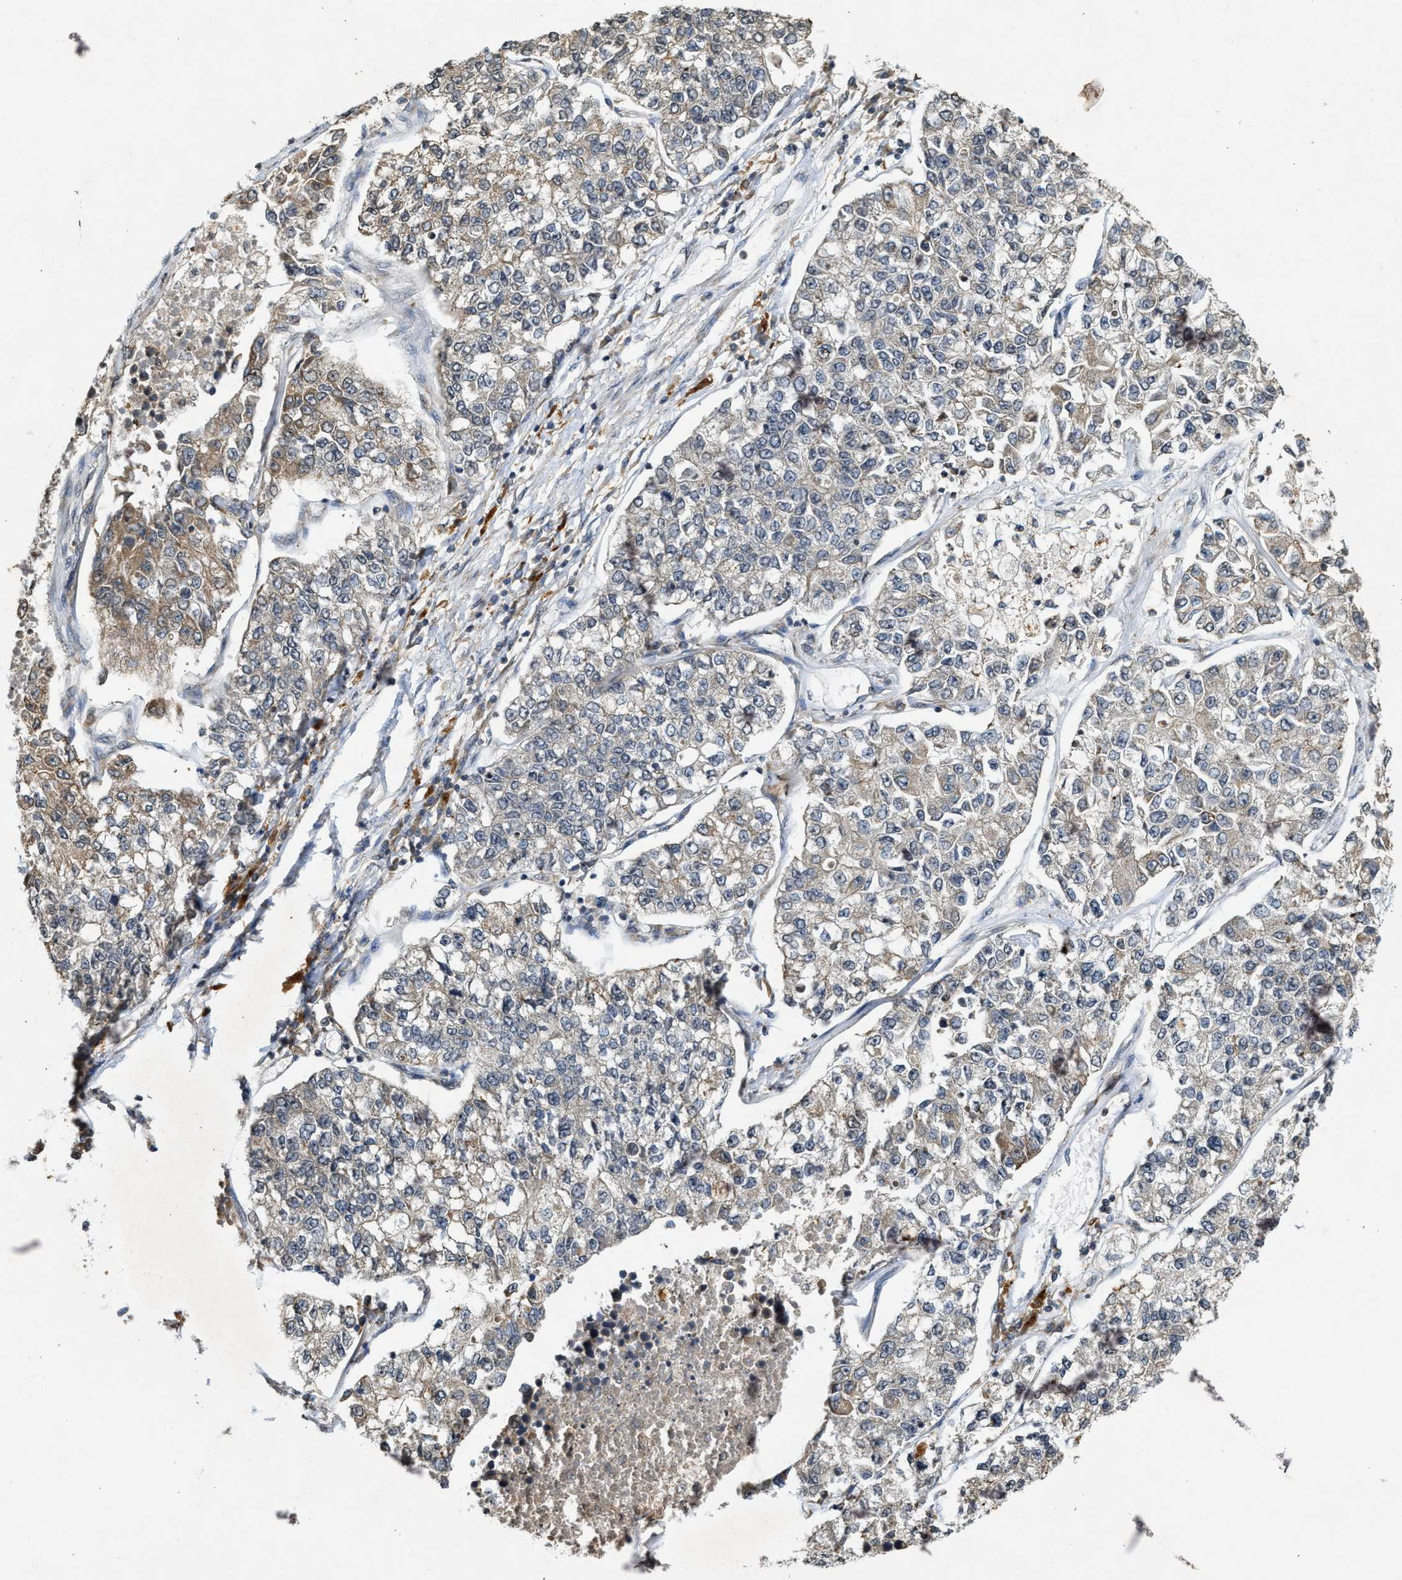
{"staining": {"intensity": "weak", "quantity": ">75%", "location": "cytoplasmic/membranous"}, "tissue": "lung cancer", "cell_type": "Tumor cells", "image_type": "cancer", "snomed": [{"axis": "morphology", "description": "Adenocarcinoma, NOS"}, {"axis": "topography", "description": "Lung"}], "caption": "Immunohistochemistry (IHC) (DAB (3,3'-diaminobenzidine)) staining of adenocarcinoma (lung) exhibits weak cytoplasmic/membranous protein expression in approximately >75% of tumor cells.", "gene": "KIF21A", "patient": {"sex": "male", "age": 49}}